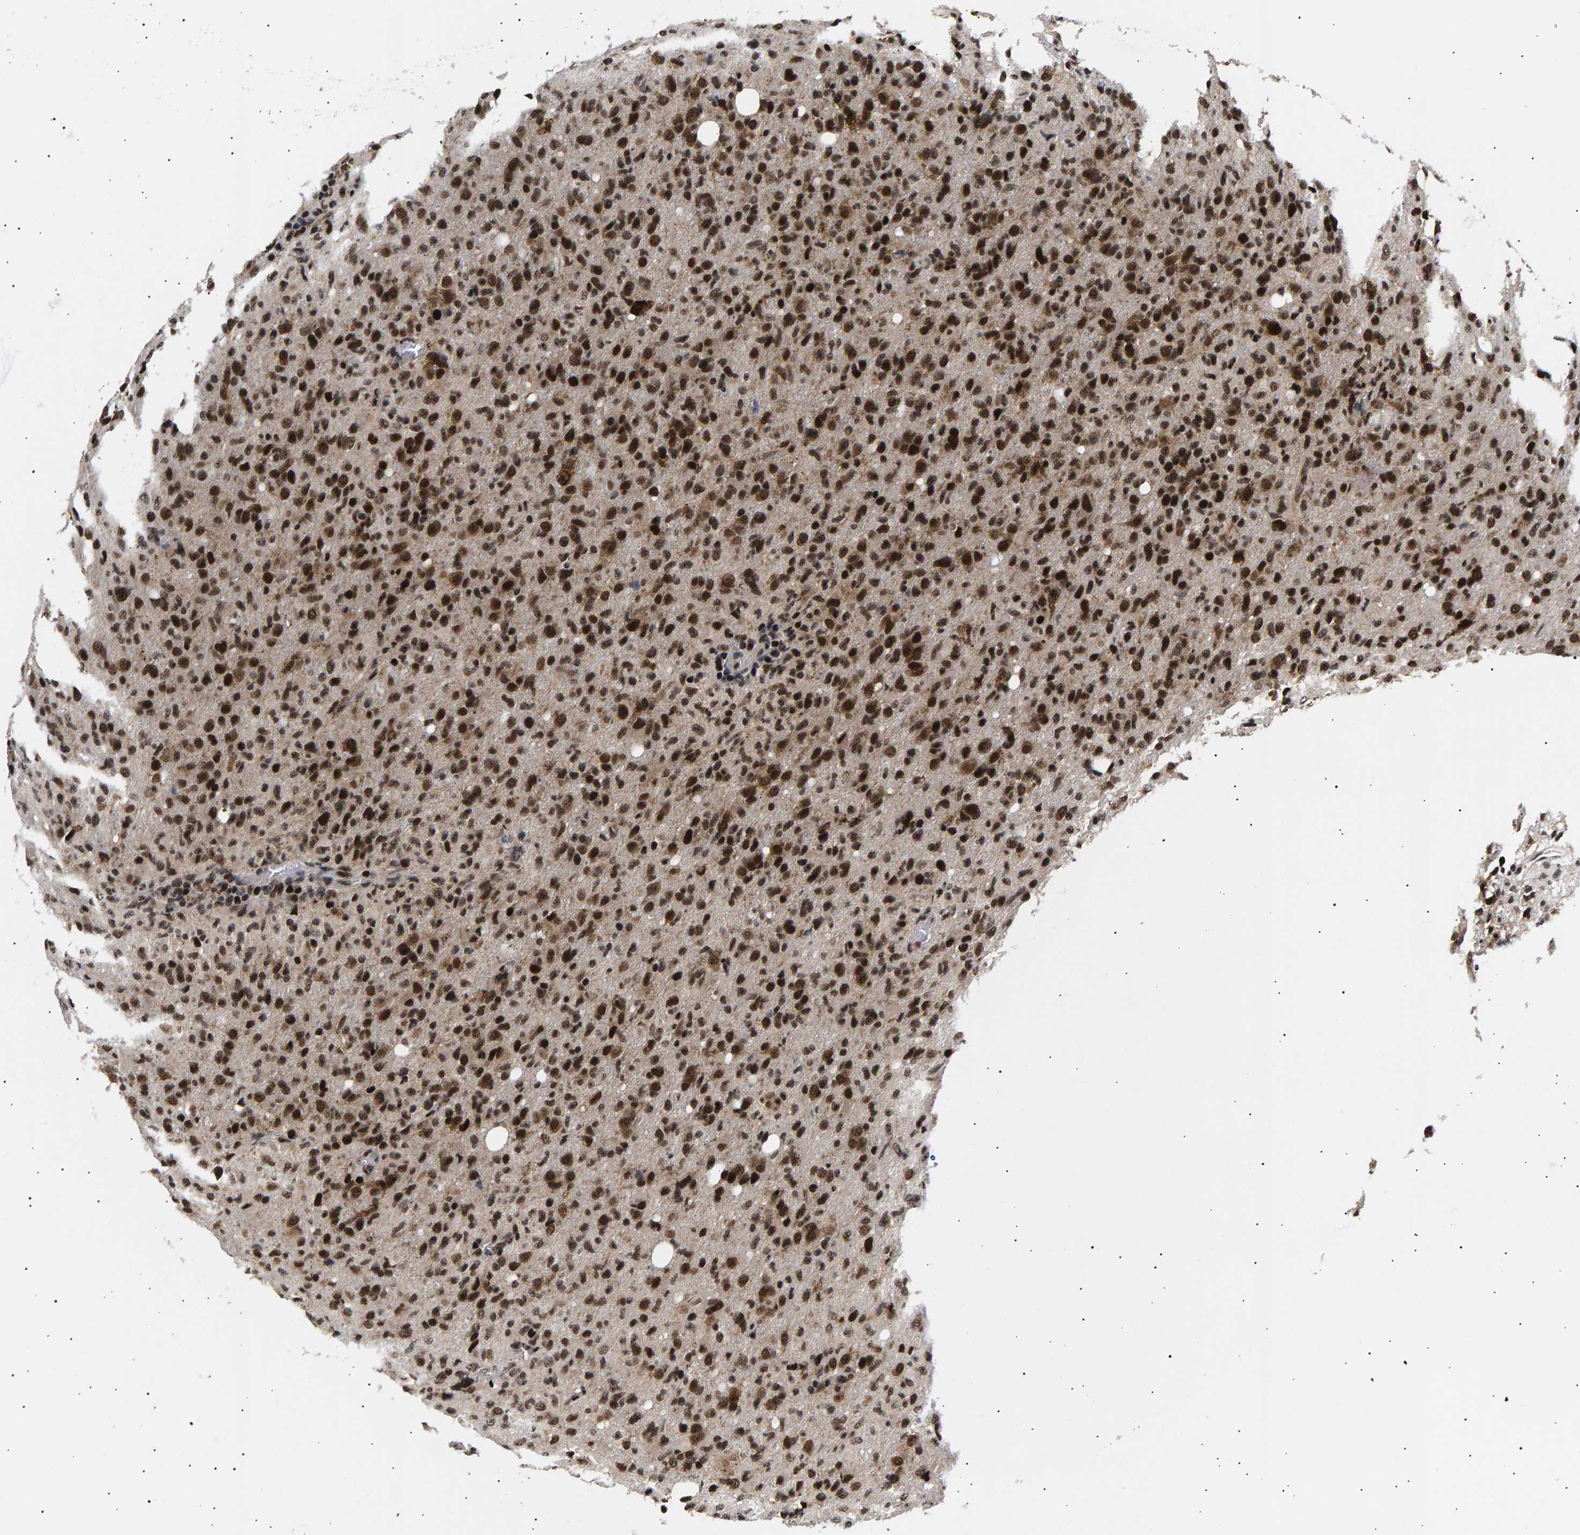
{"staining": {"intensity": "strong", "quantity": ">75%", "location": "nuclear"}, "tissue": "glioma", "cell_type": "Tumor cells", "image_type": "cancer", "snomed": [{"axis": "morphology", "description": "Glioma, malignant, High grade"}, {"axis": "topography", "description": "Brain"}], "caption": "DAB (3,3'-diaminobenzidine) immunohistochemical staining of human malignant glioma (high-grade) reveals strong nuclear protein staining in approximately >75% of tumor cells.", "gene": "ANKRD40", "patient": {"sex": "female", "age": 57}}